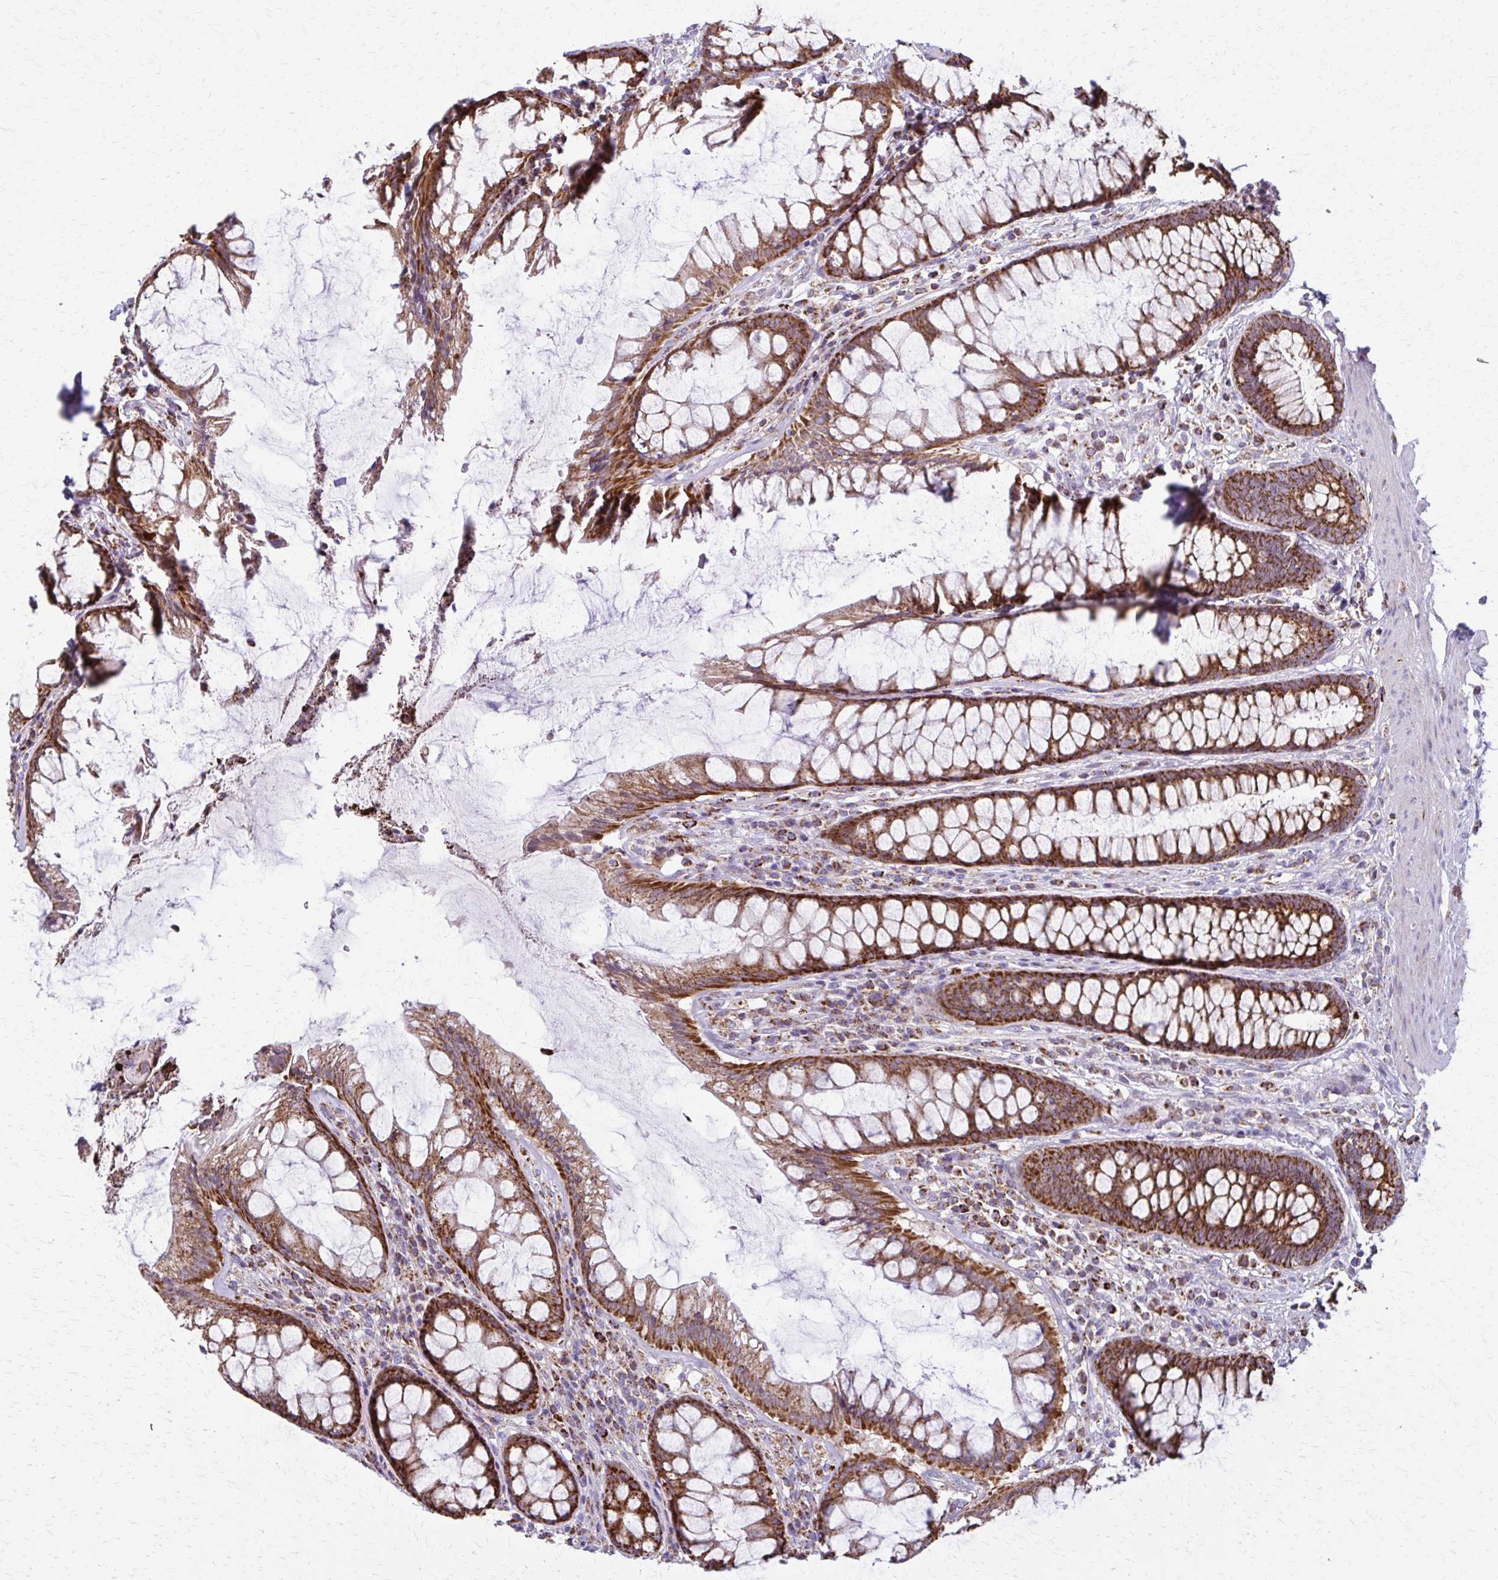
{"staining": {"intensity": "strong", "quantity": ">75%", "location": "cytoplasmic/membranous"}, "tissue": "rectum", "cell_type": "Glandular cells", "image_type": "normal", "snomed": [{"axis": "morphology", "description": "Normal tissue, NOS"}, {"axis": "topography", "description": "Rectum"}], "caption": "A high amount of strong cytoplasmic/membranous staining is seen in about >75% of glandular cells in normal rectum. (Brightfield microscopy of DAB IHC at high magnification).", "gene": "TVP23A", "patient": {"sex": "male", "age": 72}}